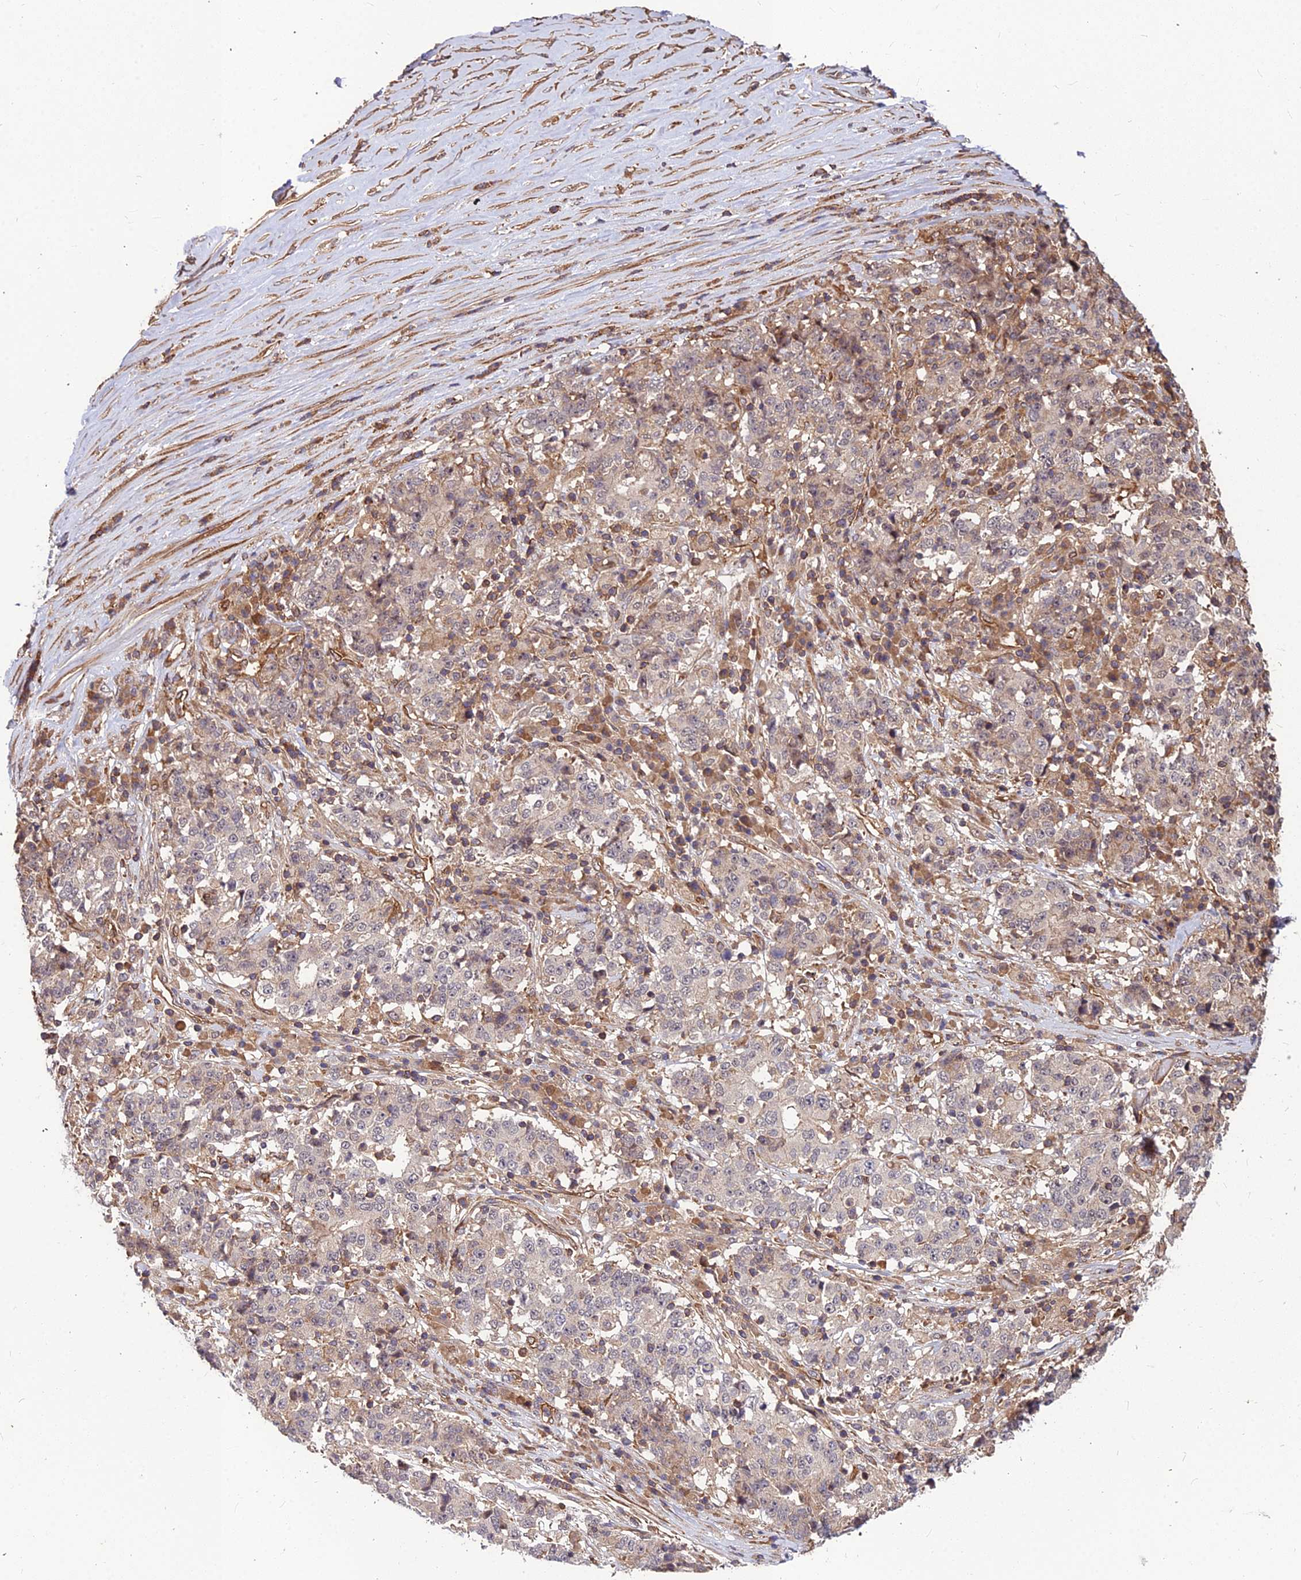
{"staining": {"intensity": "negative", "quantity": "none", "location": "none"}, "tissue": "stomach cancer", "cell_type": "Tumor cells", "image_type": "cancer", "snomed": [{"axis": "morphology", "description": "Adenocarcinoma, NOS"}, {"axis": "topography", "description": "Stomach"}], "caption": "Adenocarcinoma (stomach) stained for a protein using immunohistochemistry exhibits no staining tumor cells.", "gene": "ZNF467", "patient": {"sex": "male", "age": 59}}